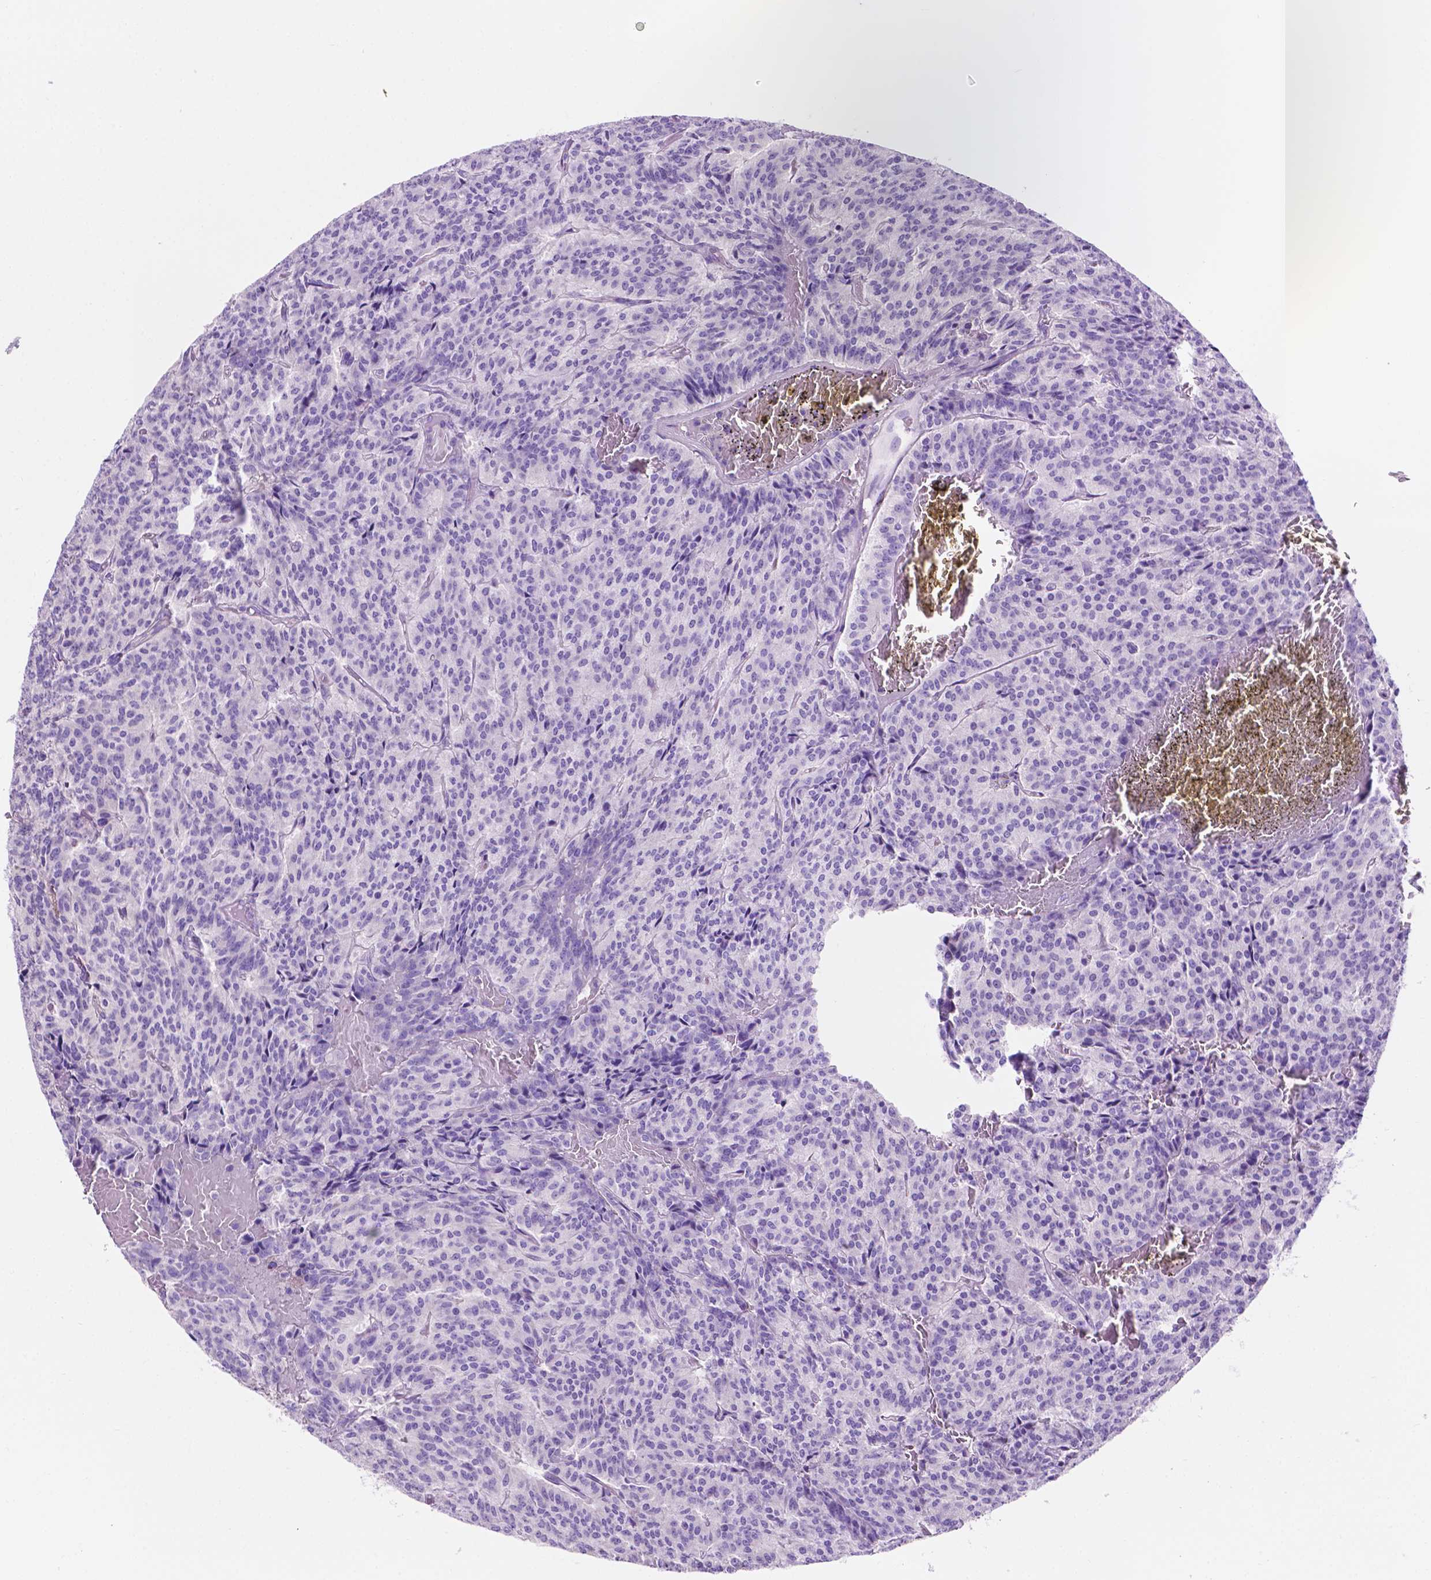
{"staining": {"intensity": "negative", "quantity": "none", "location": "none"}, "tissue": "carcinoid", "cell_type": "Tumor cells", "image_type": "cancer", "snomed": [{"axis": "morphology", "description": "Carcinoid, malignant, NOS"}, {"axis": "topography", "description": "Lung"}], "caption": "A high-resolution photomicrograph shows immunohistochemistry (IHC) staining of carcinoid (malignant), which reveals no significant expression in tumor cells.", "gene": "IGFN1", "patient": {"sex": "male", "age": 70}}